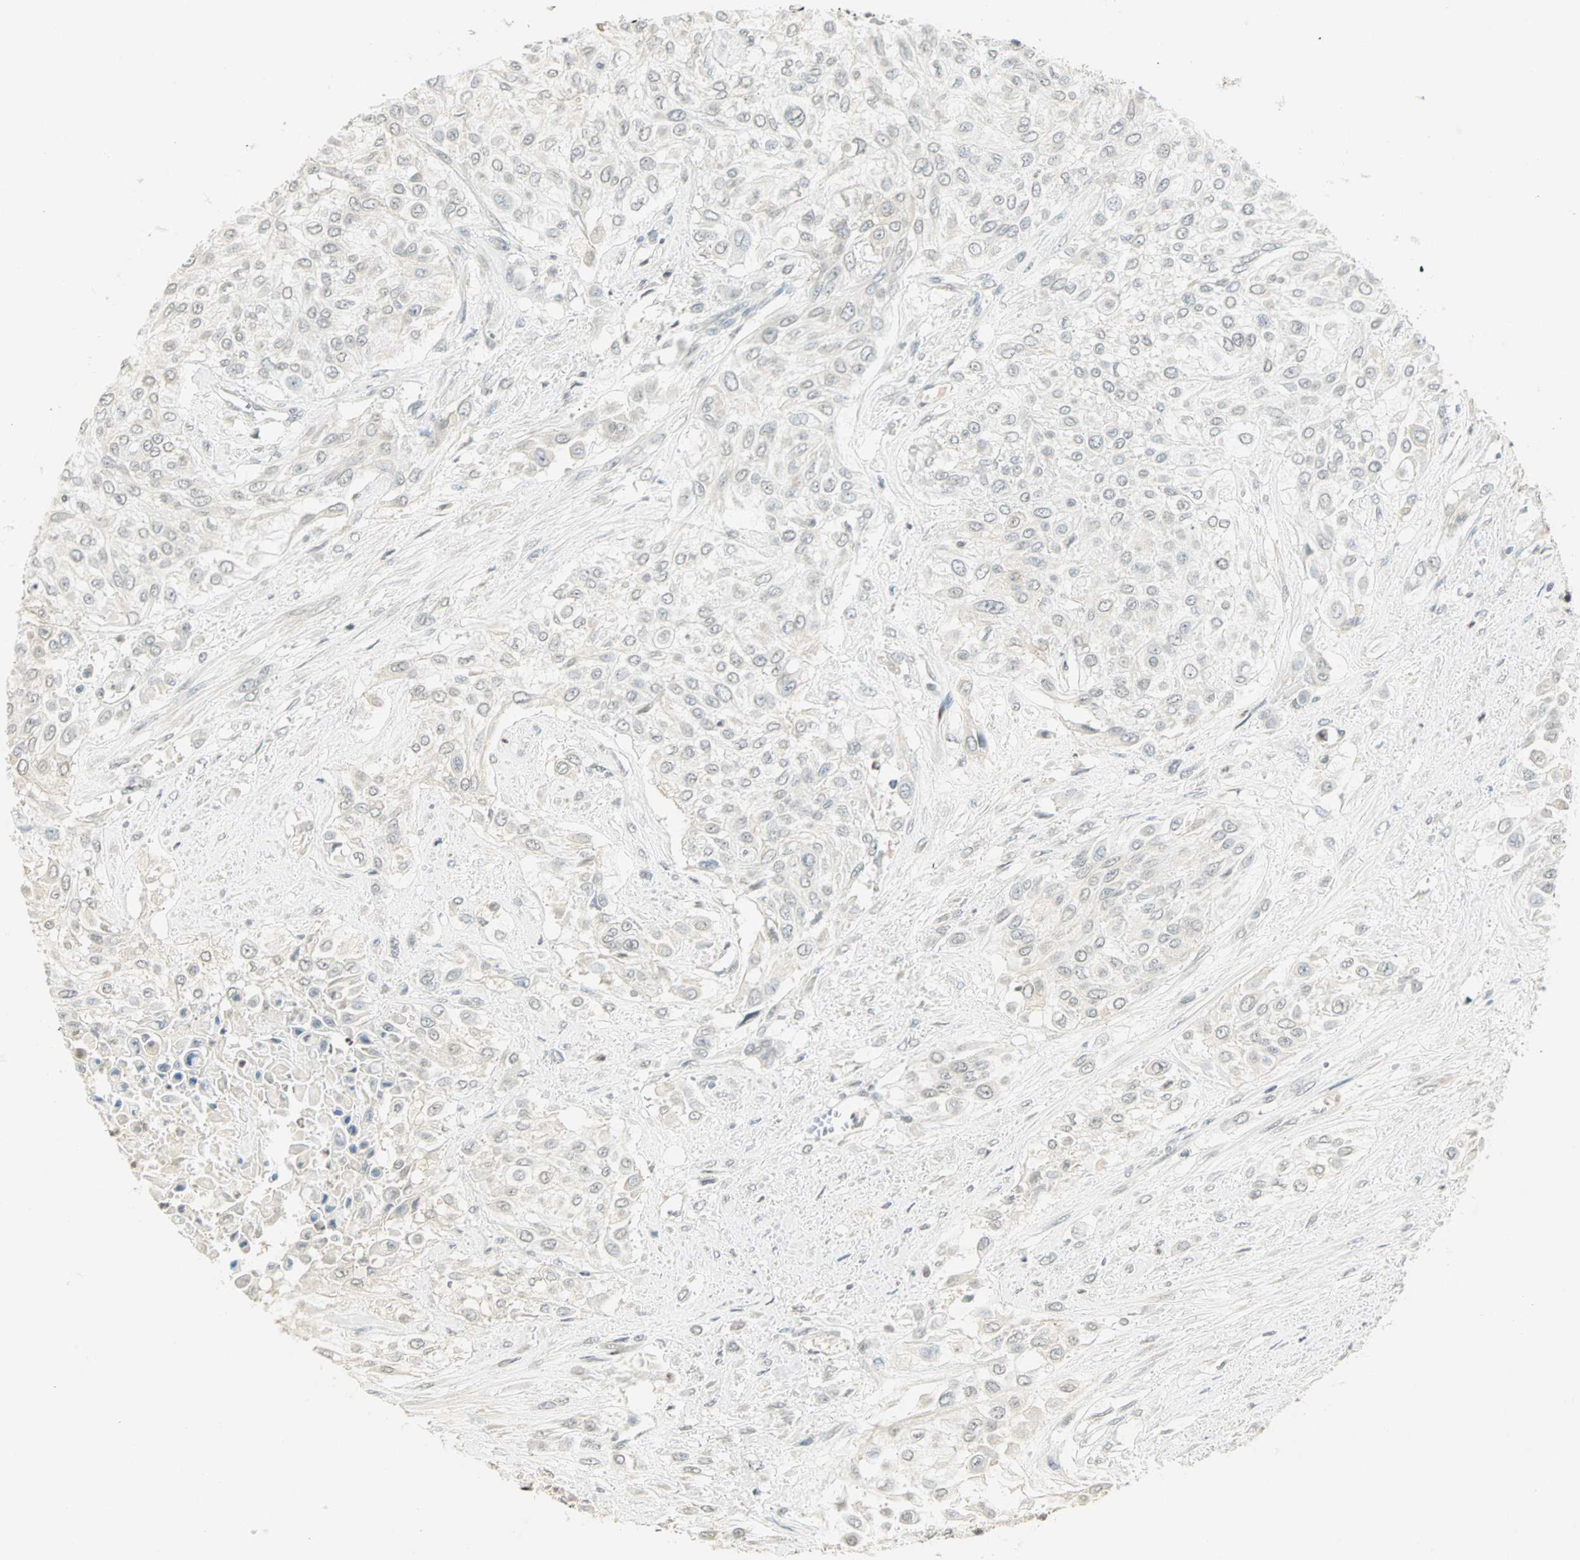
{"staining": {"intensity": "weak", "quantity": "<25%", "location": "nuclear"}, "tissue": "urothelial cancer", "cell_type": "Tumor cells", "image_type": "cancer", "snomed": [{"axis": "morphology", "description": "Urothelial carcinoma, High grade"}, {"axis": "topography", "description": "Urinary bladder"}], "caption": "A histopathology image of urothelial cancer stained for a protein reveals no brown staining in tumor cells.", "gene": "SMAD3", "patient": {"sex": "male", "age": 57}}